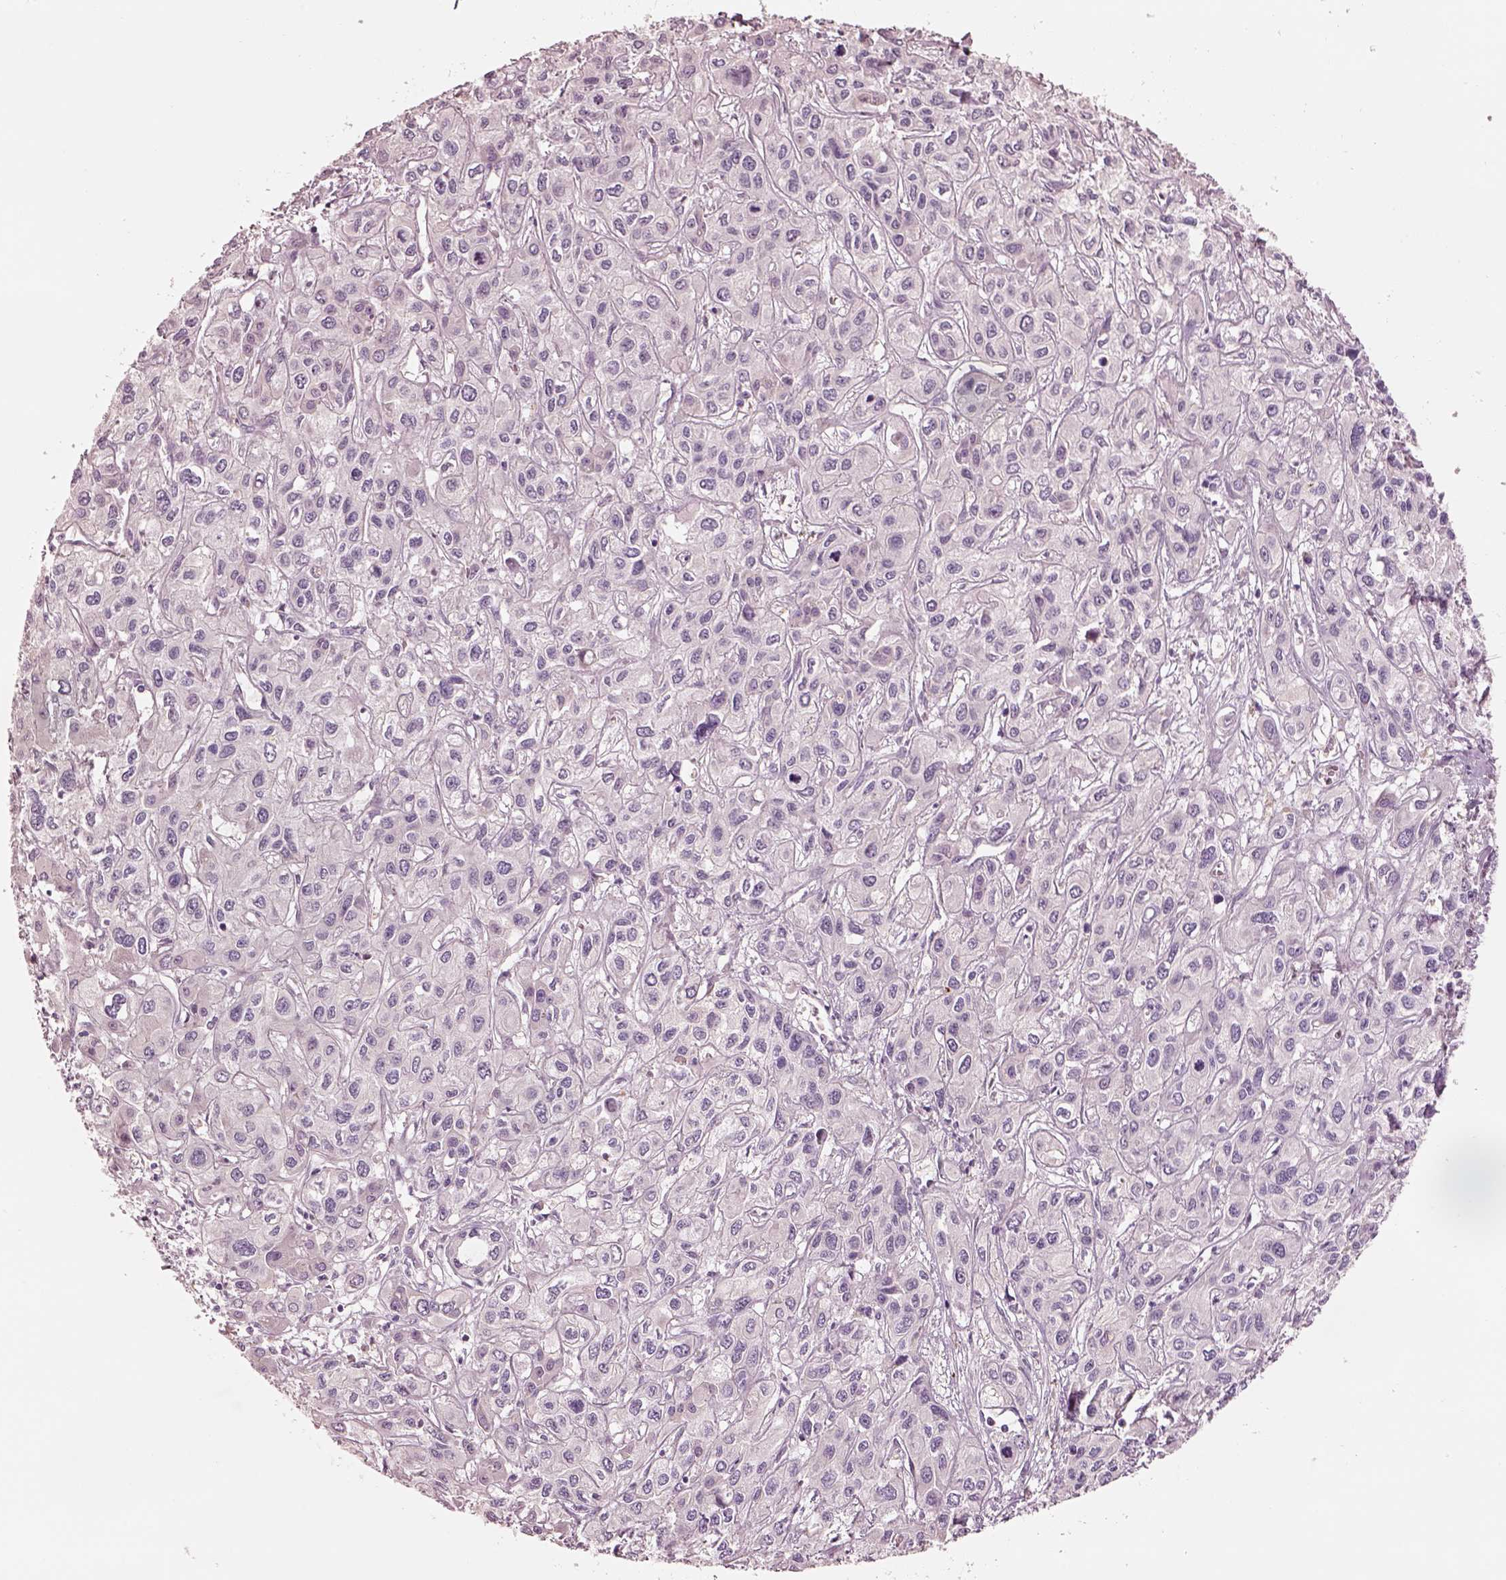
{"staining": {"intensity": "negative", "quantity": "none", "location": "none"}, "tissue": "liver cancer", "cell_type": "Tumor cells", "image_type": "cancer", "snomed": [{"axis": "morphology", "description": "Cholangiocarcinoma"}, {"axis": "topography", "description": "Liver"}], "caption": "The micrograph reveals no significant positivity in tumor cells of liver cancer.", "gene": "ELSPBP1", "patient": {"sex": "female", "age": 66}}